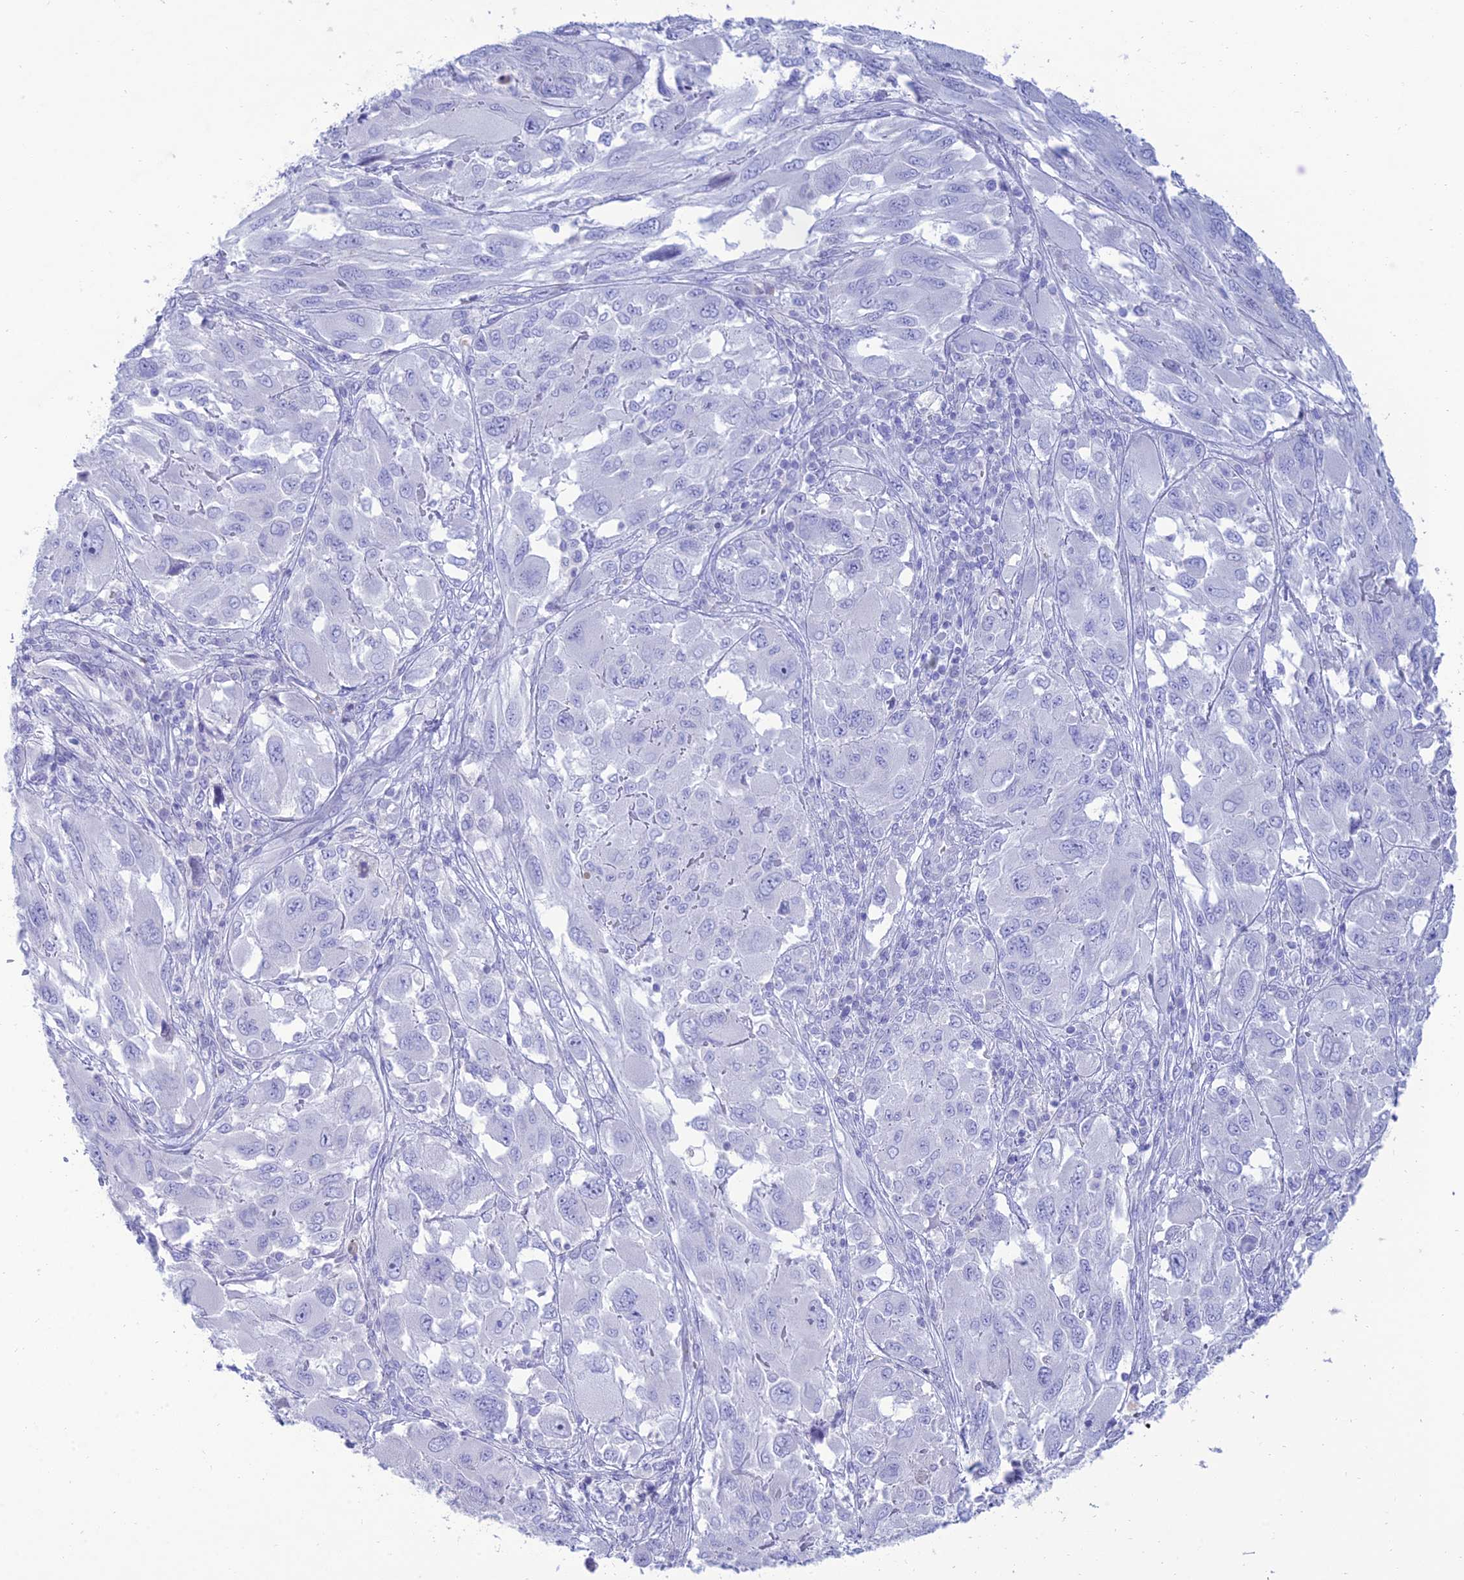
{"staining": {"intensity": "negative", "quantity": "none", "location": "none"}, "tissue": "melanoma", "cell_type": "Tumor cells", "image_type": "cancer", "snomed": [{"axis": "morphology", "description": "Malignant melanoma, NOS"}, {"axis": "topography", "description": "Skin"}], "caption": "Melanoma stained for a protein using immunohistochemistry (IHC) displays no staining tumor cells.", "gene": "MAL2", "patient": {"sex": "female", "age": 91}}